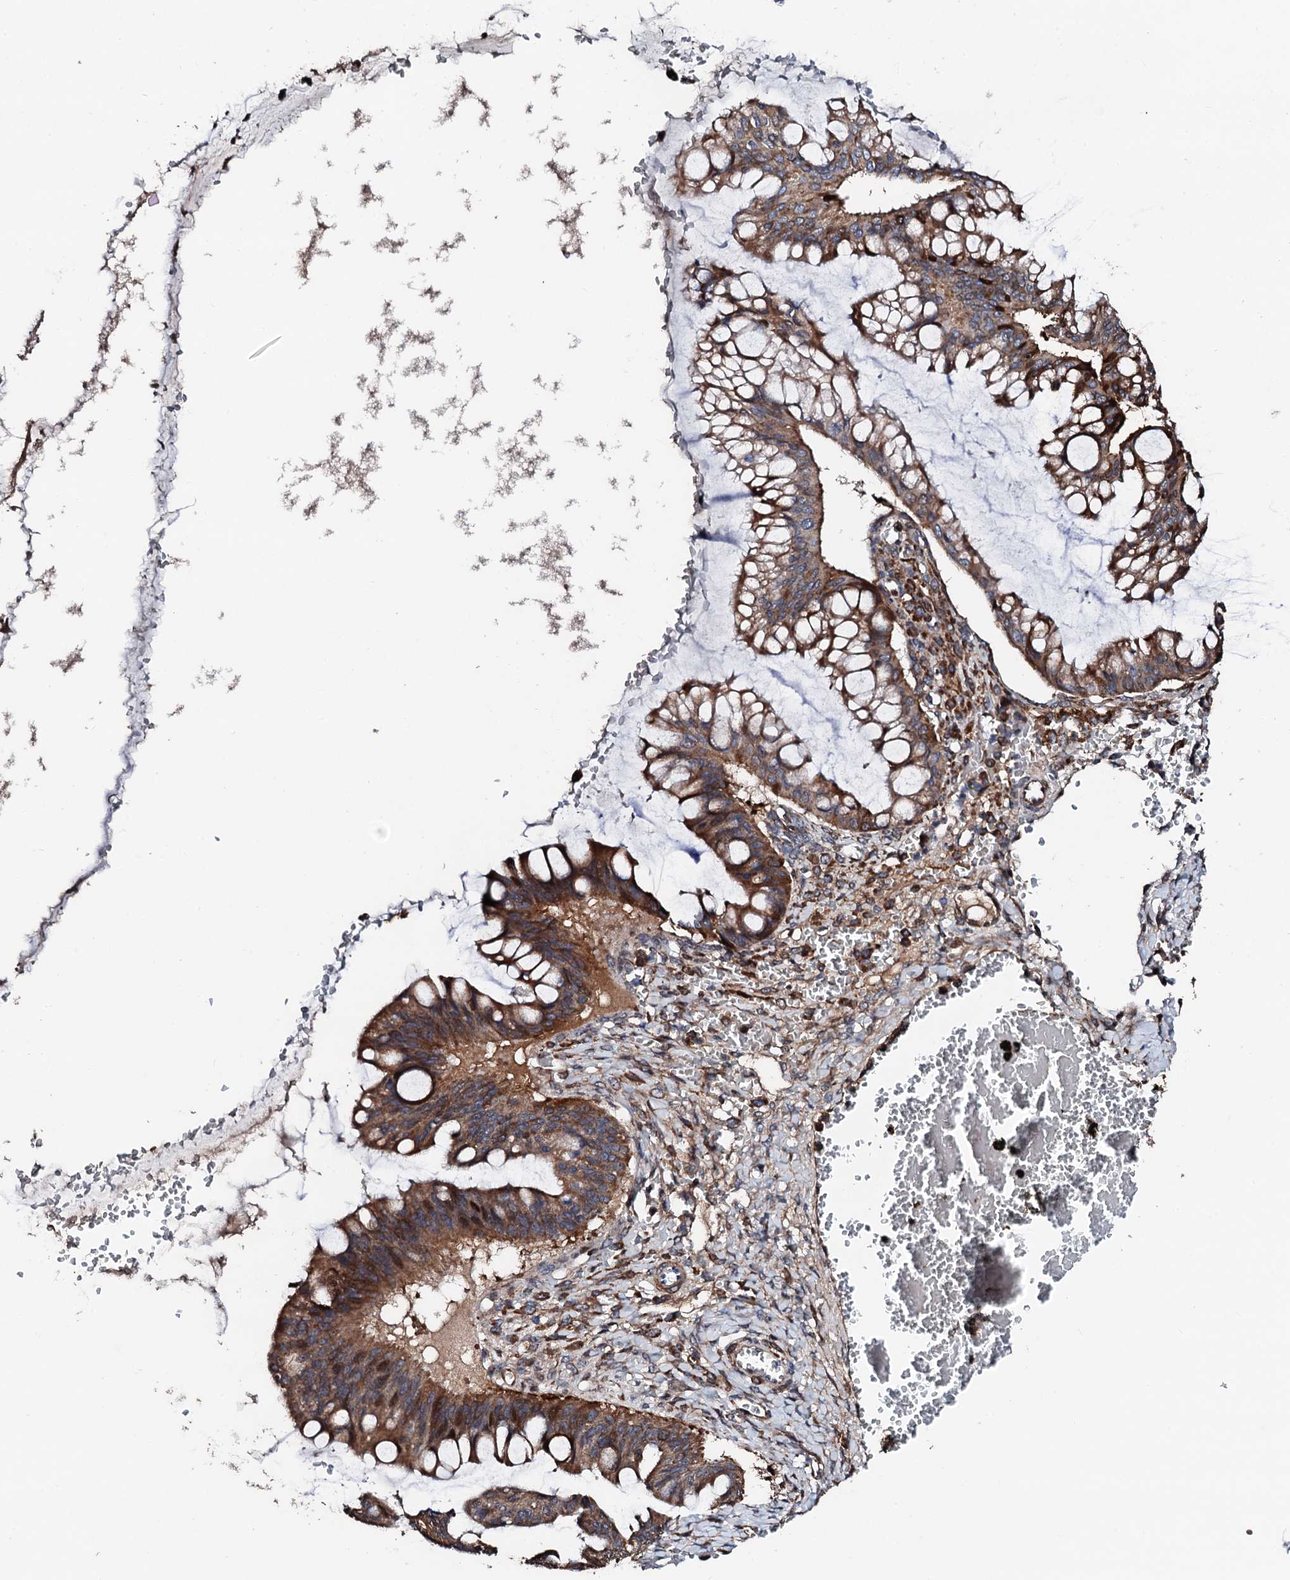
{"staining": {"intensity": "moderate", "quantity": ">75%", "location": "cytoplasmic/membranous"}, "tissue": "ovarian cancer", "cell_type": "Tumor cells", "image_type": "cancer", "snomed": [{"axis": "morphology", "description": "Cystadenocarcinoma, mucinous, NOS"}, {"axis": "topography", "description": "Ovary"}], "caption": "An immunohistochemistry micrograph of tumor tissue is shown. Protein staining in brown highlights moderate cytoplasmic/membranous positivity in mucinous cystadenocarcinoma (ovarian) within tumor cells.", "gene": "KIF18A", "patient": {"sex": "female", "age": 73}}